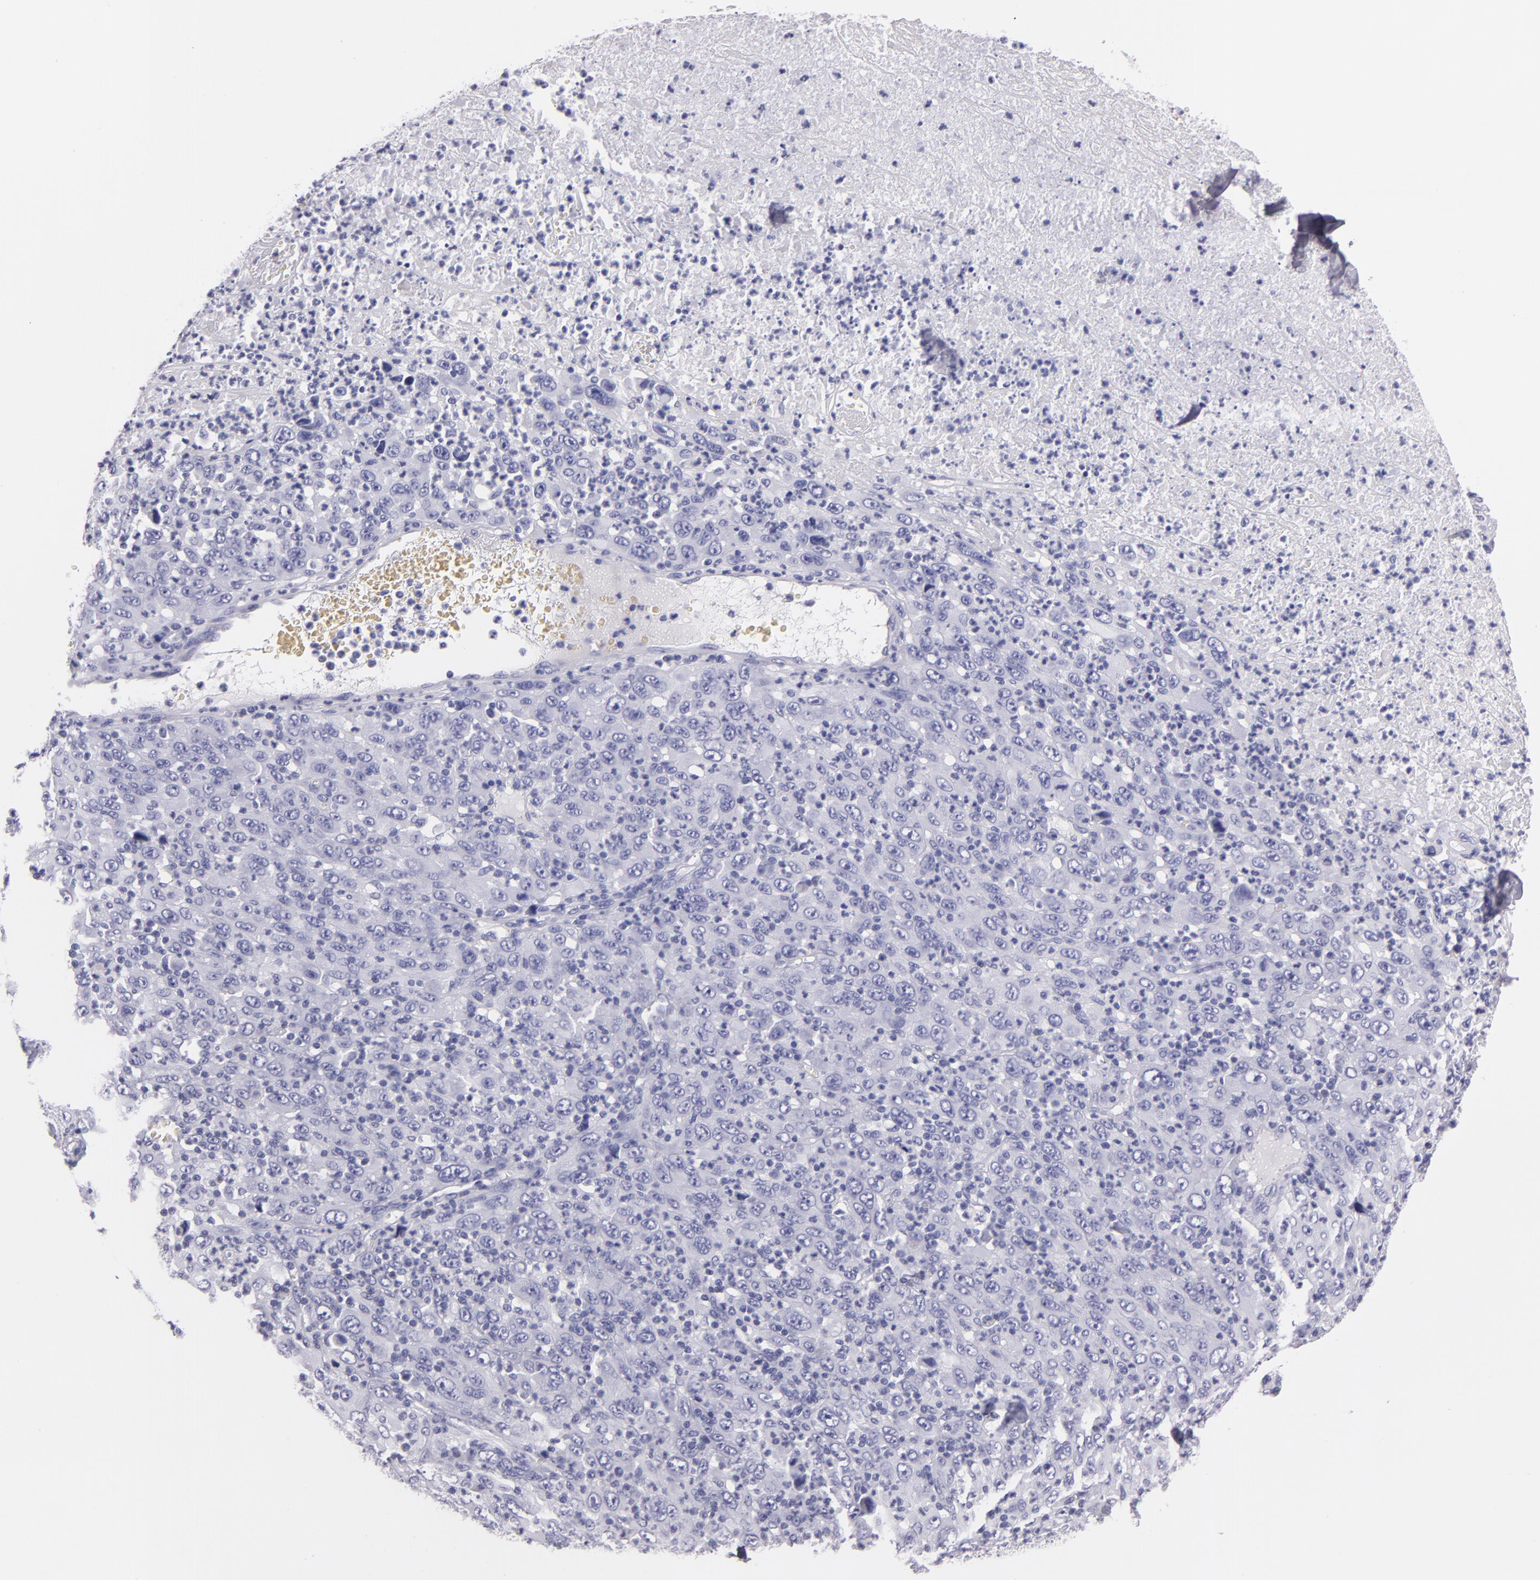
{"staining": {"intensity": "negative", "quantity": "none", "location": "none"}, "tissue": "melanoma", "cell_type": "Tumor cells", "image_type": "cancer", "snomed": [{"axis": "morphology", "description": "Malignant melanoma, Metastatic site"}, {"axis": "topography", "description": "Skin"}], "caption": "Immunohistochemistry image of neoplastic tissue: human melanoma stained with DAB shows no significant protein expression in tumor cells.", "gene": "MUC5AC", "patient": {"sex": "female", "age": 56}}